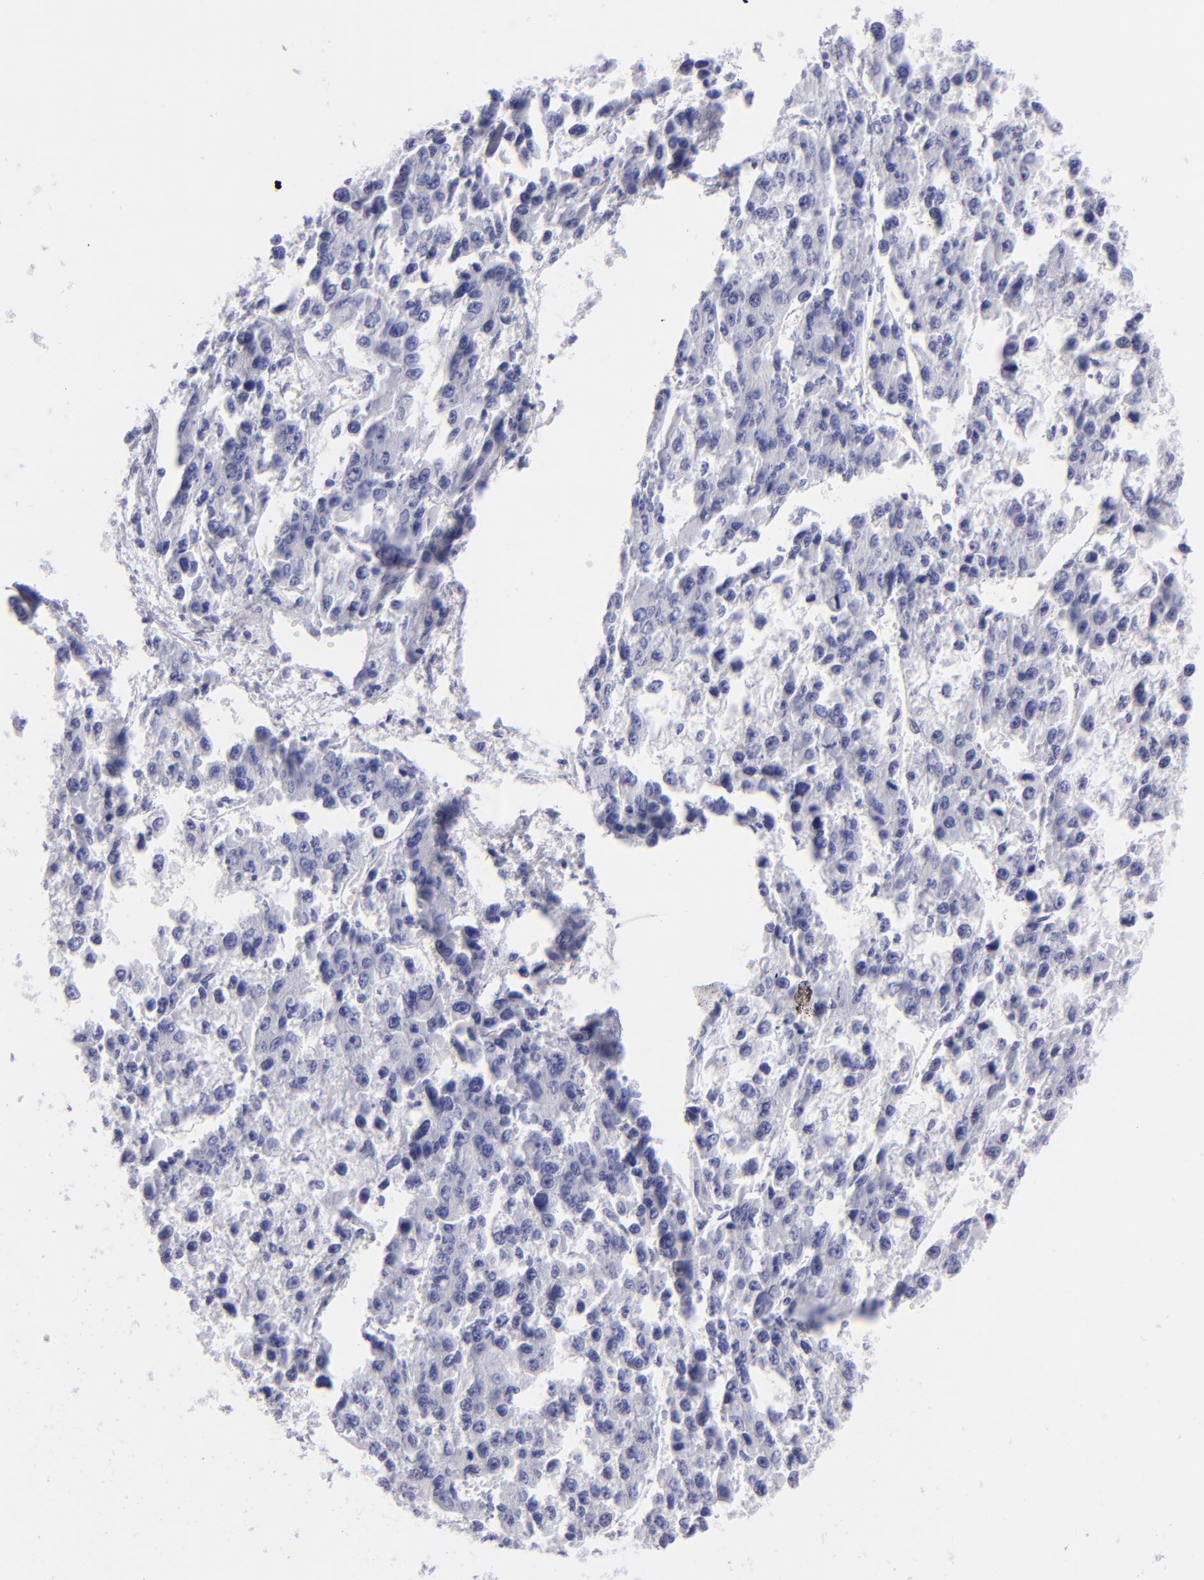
{"staining": {"intensity": "negative", "quantity": "none", "location": "none"}, "tissue": "liver cancer", "cell_type": "Tumor cells", "image_type": "cancer", "snomed": [{"axis": "morphology", "description": "Carcinoma, Hepatocellular, NOS"}, {"axis": "topography", "description": "Liver"}], "caption": "High magnification brightfield microscopy of liver cancer stained with DAB (brown) and counterstained with hematoxylin (blue): tumor cells show no significant expression.", "gene": "SLC1A3", "patient": {"sex": "female", "age": 66}}